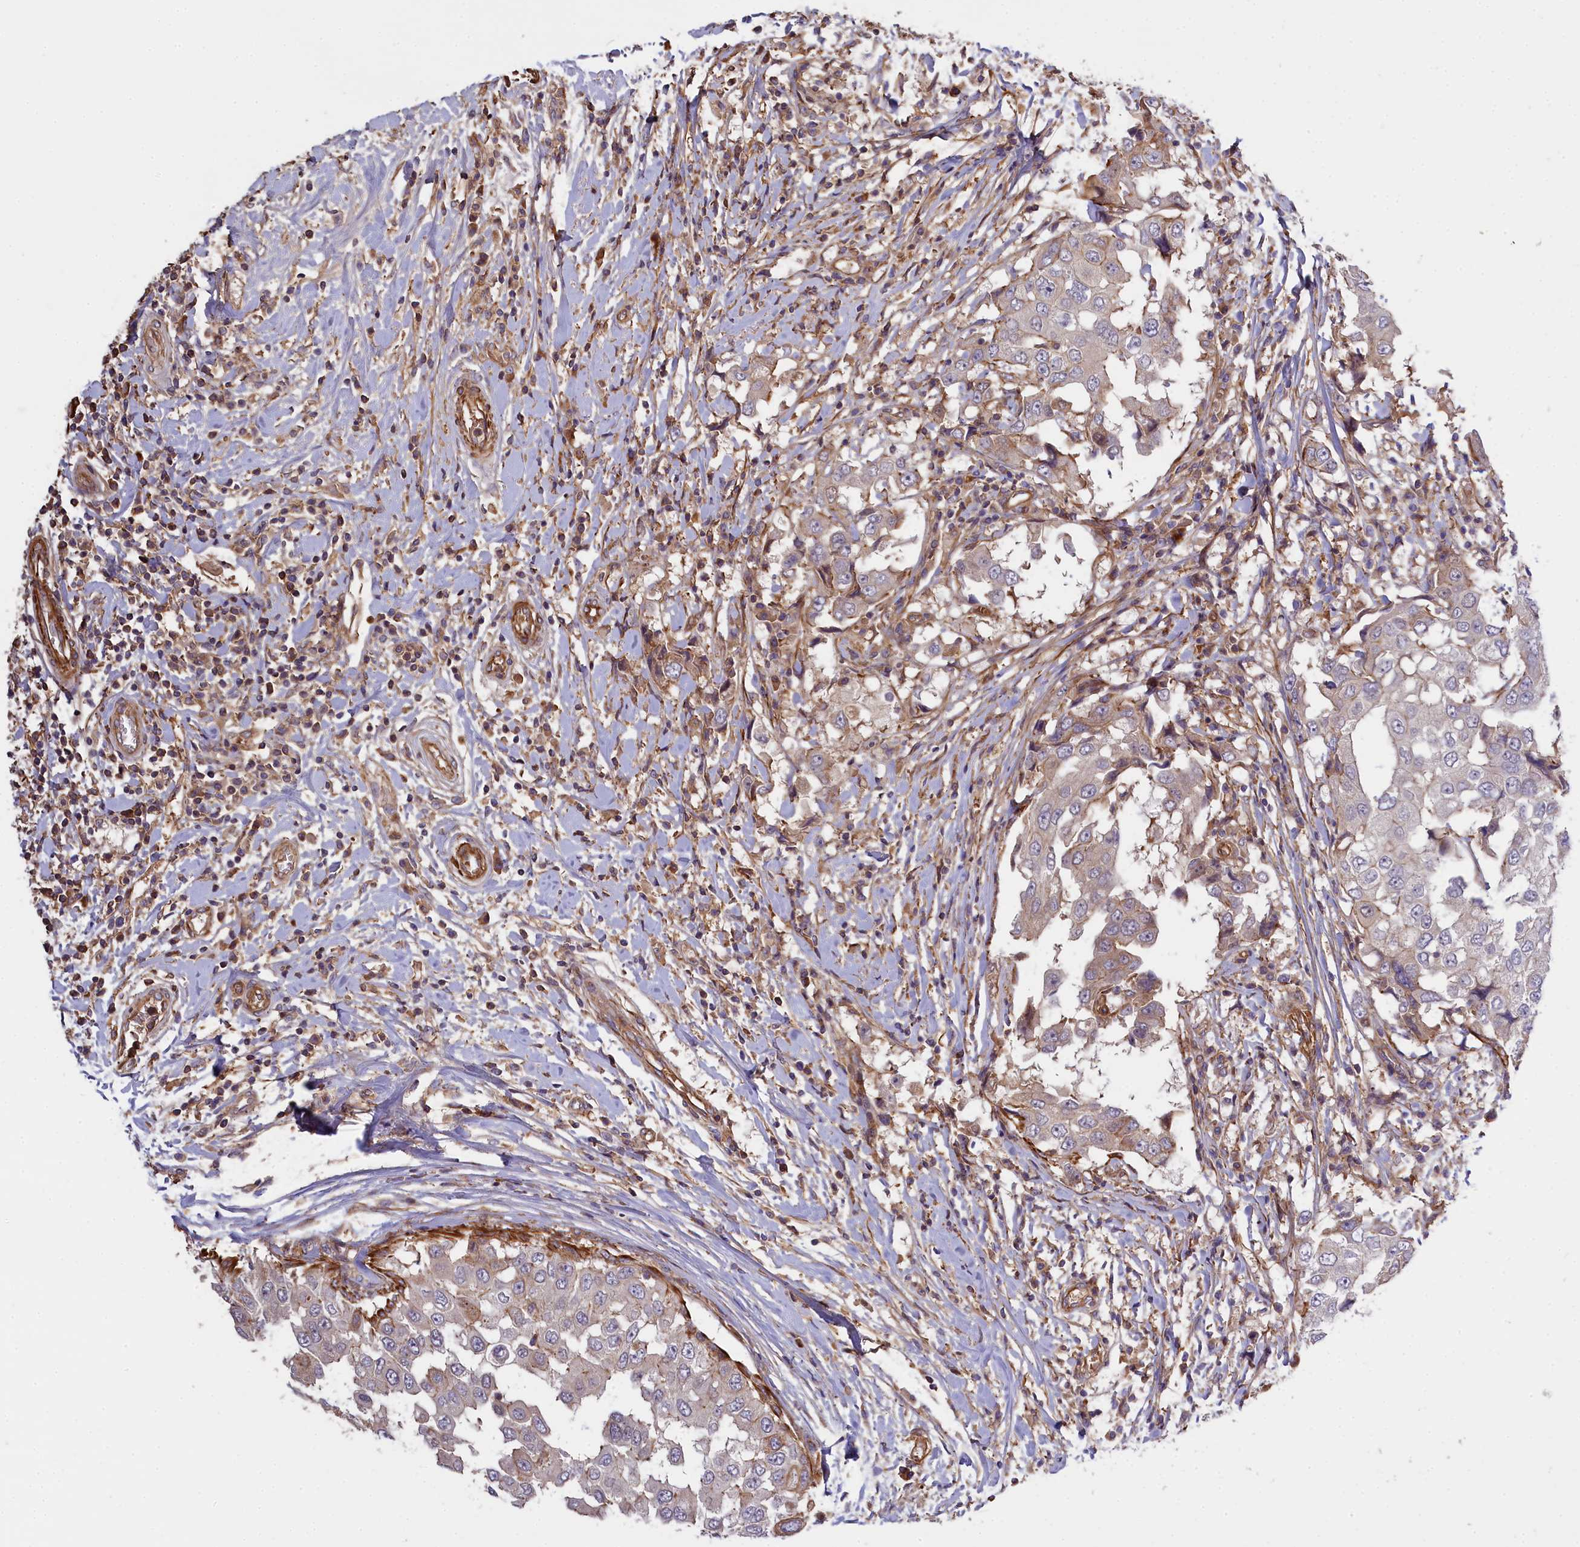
{"staining": {"intensity": "weak", "quantity": "25%-75%", "location": "cytoplasmic/membranous"}, "tissue": "breast cancer", "cell_type": "Tumor cells", "image_type": "cancer", "snomed": [{"axis": "morphology", "description": "Duct carcinoma"}, {"axis": "topography", "description": "Breast"}], "caption": "This photomicrograph reveals IHC staining of breast intraductal carcinoma, with low weak cytoplasmic/membranous expression in approximately 25%-75% of tumor cells.", "gene": "FUZ", "patient": {"sex": "female", "age": 27}}